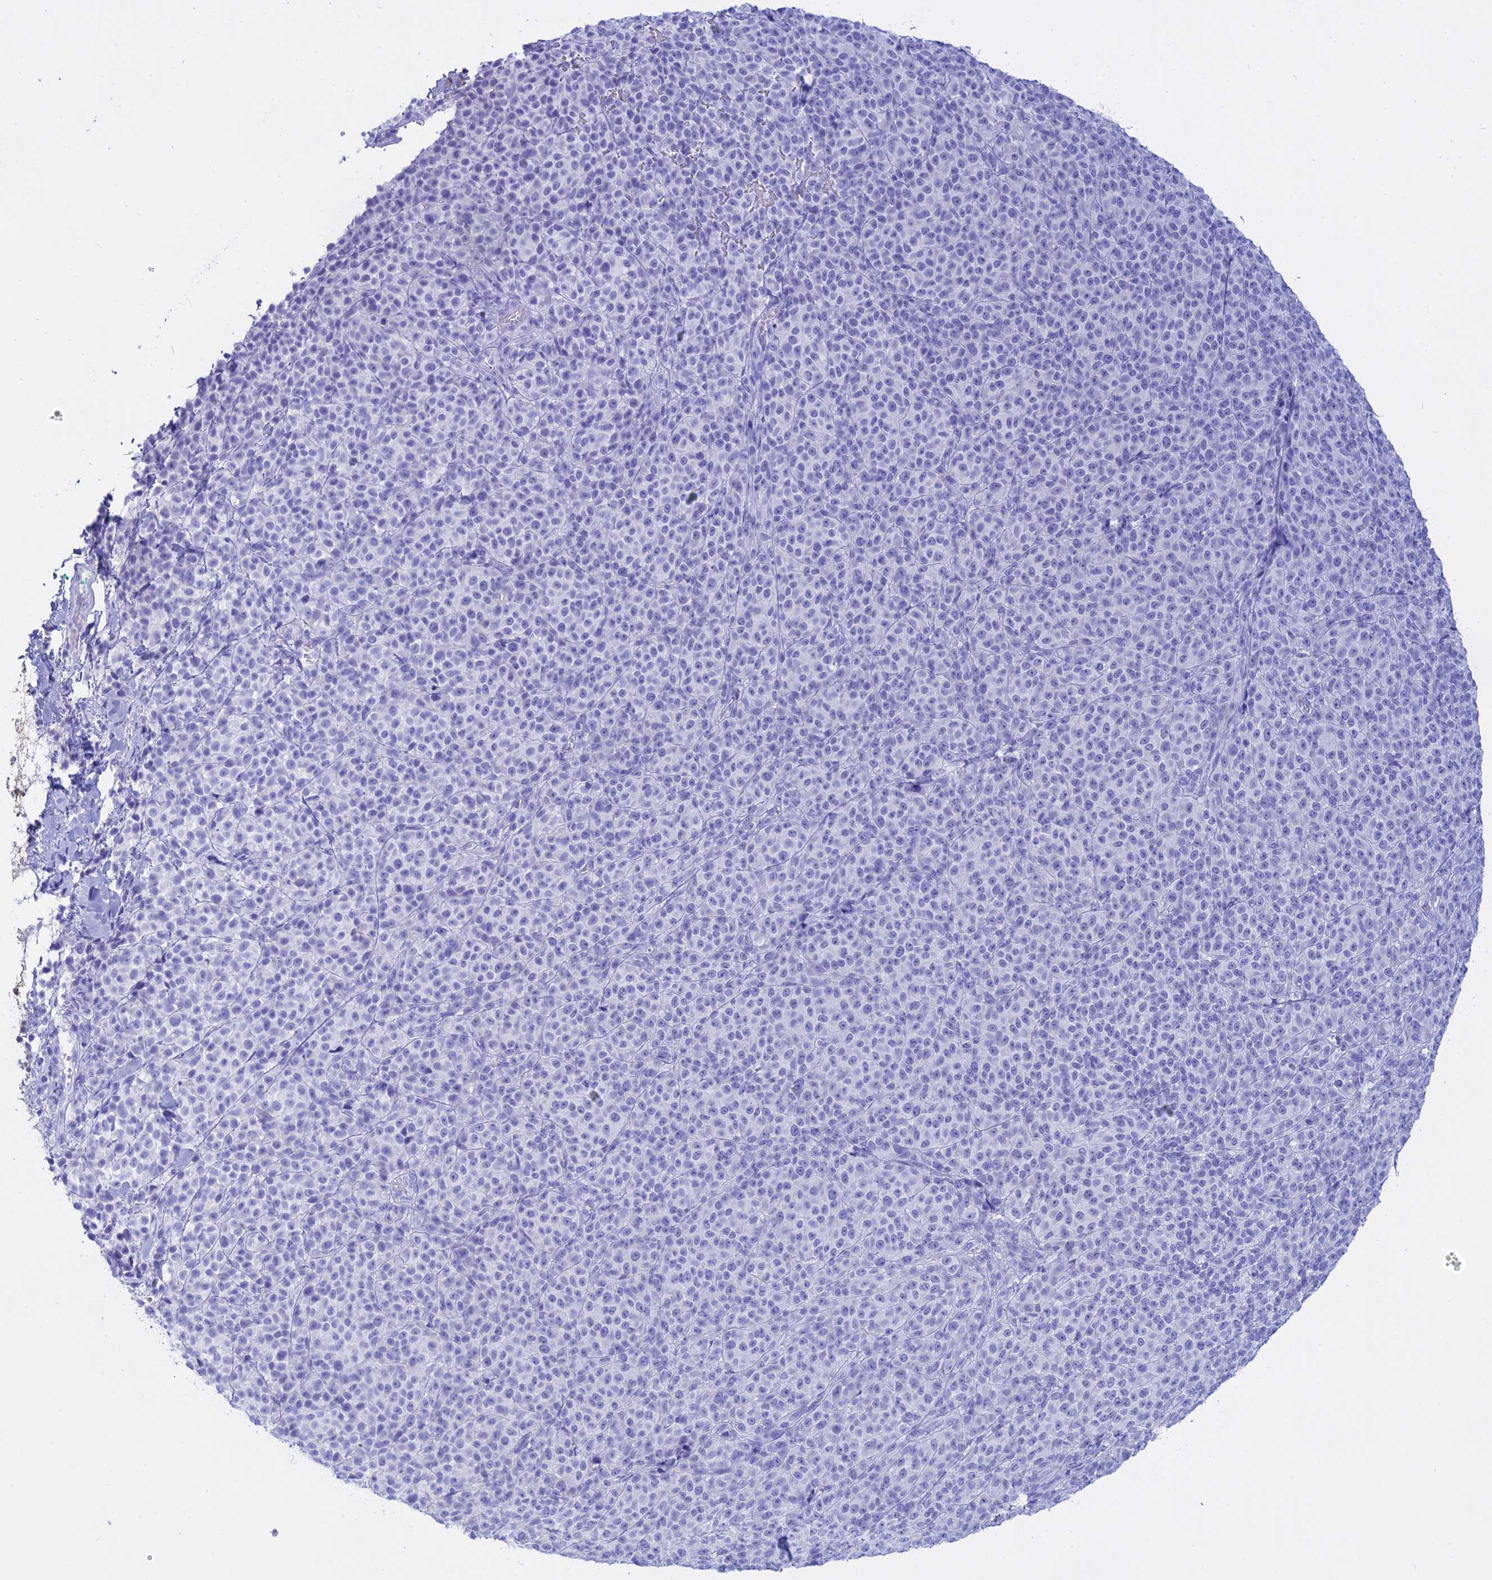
{"staining": {"intensity": "negative", "quantity": "none", "location": "none"}, "tissue": "melanoma", "cell_type": "Tumor cells", "image_type": "cancer", "snomed": [{"axis": "morphology", "description": "Normal tissue, NOS"}, {"axis": "morphology", "description": "Malignant melanoma, NOS"}, {"axis": "topography", "description": "Skin"}], "caption": "IHC photomicrograph of malignant melanoma stained for a protein (brown), which exhibits no staining in tumor cells.", "gene": "ISCA1", "patient": {"sex": "female", "age": 34}}